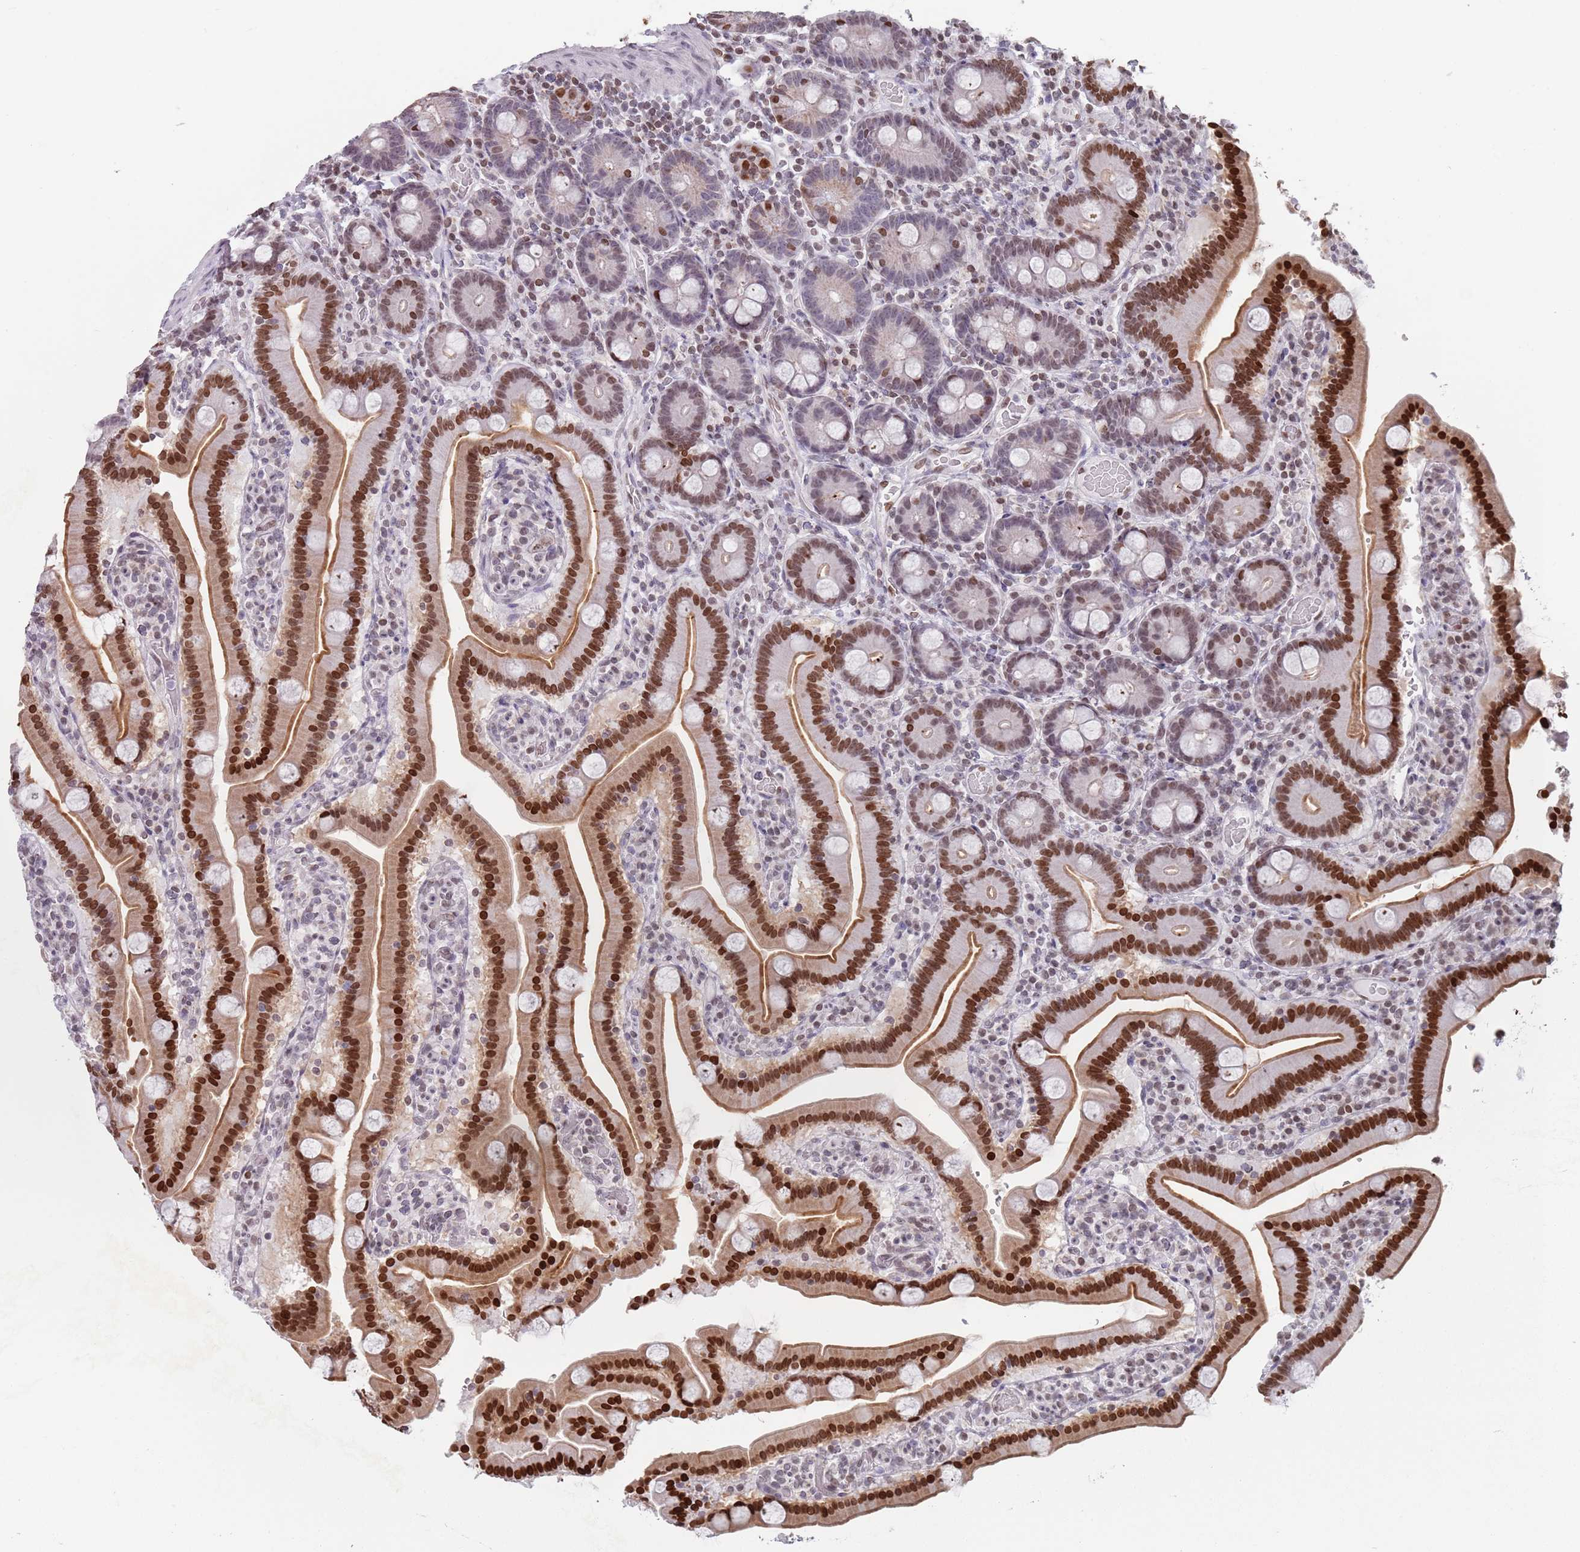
{"staining": {"intensity": "strong", "quantity": ">75%", "location": "cytoplasmic/membranous,nuclear"}, "tissue": "duodenum", "cell_type": "Glandular cells", "image_type": "normal", "snomed": [{"axis": "morphology", "description": "Normal tissue, NOS"}, {"axis": "topography", "description": "Duodenum"}], "caption": "An IHC histopathology image of unremarkable tissue is shown. Protein staining in brown highlights strong cytoplasmic/membranous,nuclear positivity in duodenum within glandular cells. The protein of interest is stained brown, and the nuclei are stained in blue (DAB IHC with brightfield microscopy, high magnification).", "gene": "MFSD12", "patient": {"sex": "male", "age": 55}}